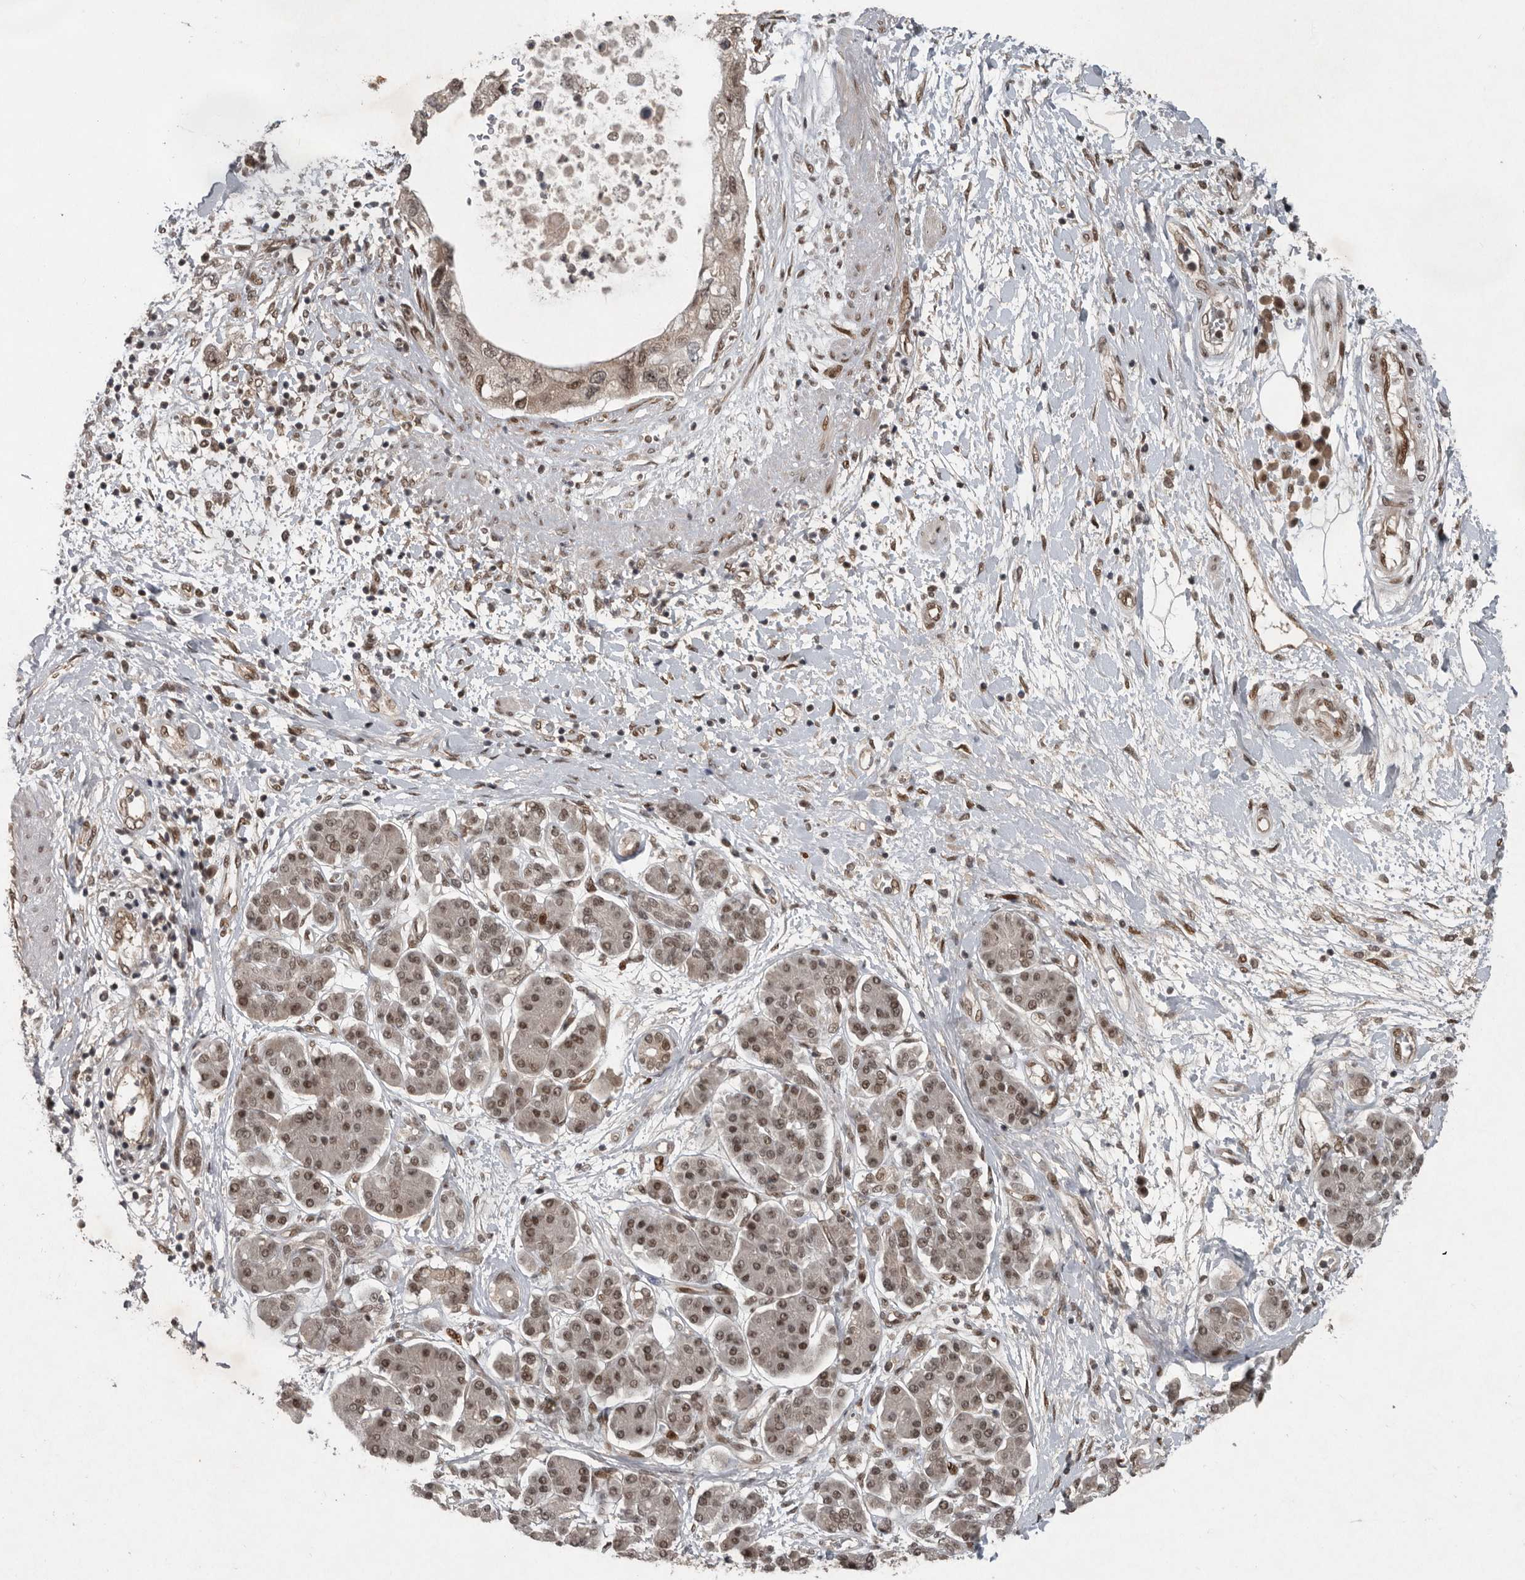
{"staining": {"intensity": "negative", "quantity": "none", "location": "none"}, "tissue": "pancreatic cancer", "cell_type": "Tumor cells", "image_type": "cancer", "snomed": [{"axis": "morphology", "description": "Adenocarcinoma, NOS"}, {"axis": "topography", "description": "Pancreas"}], "caption": "This is an immunohistochemistry image of human adenocarcinoma (pancreatic). There is no positivity in tumor cells.", "gene": "CDC27", "patient": {"sex": "female", "age": 73}}